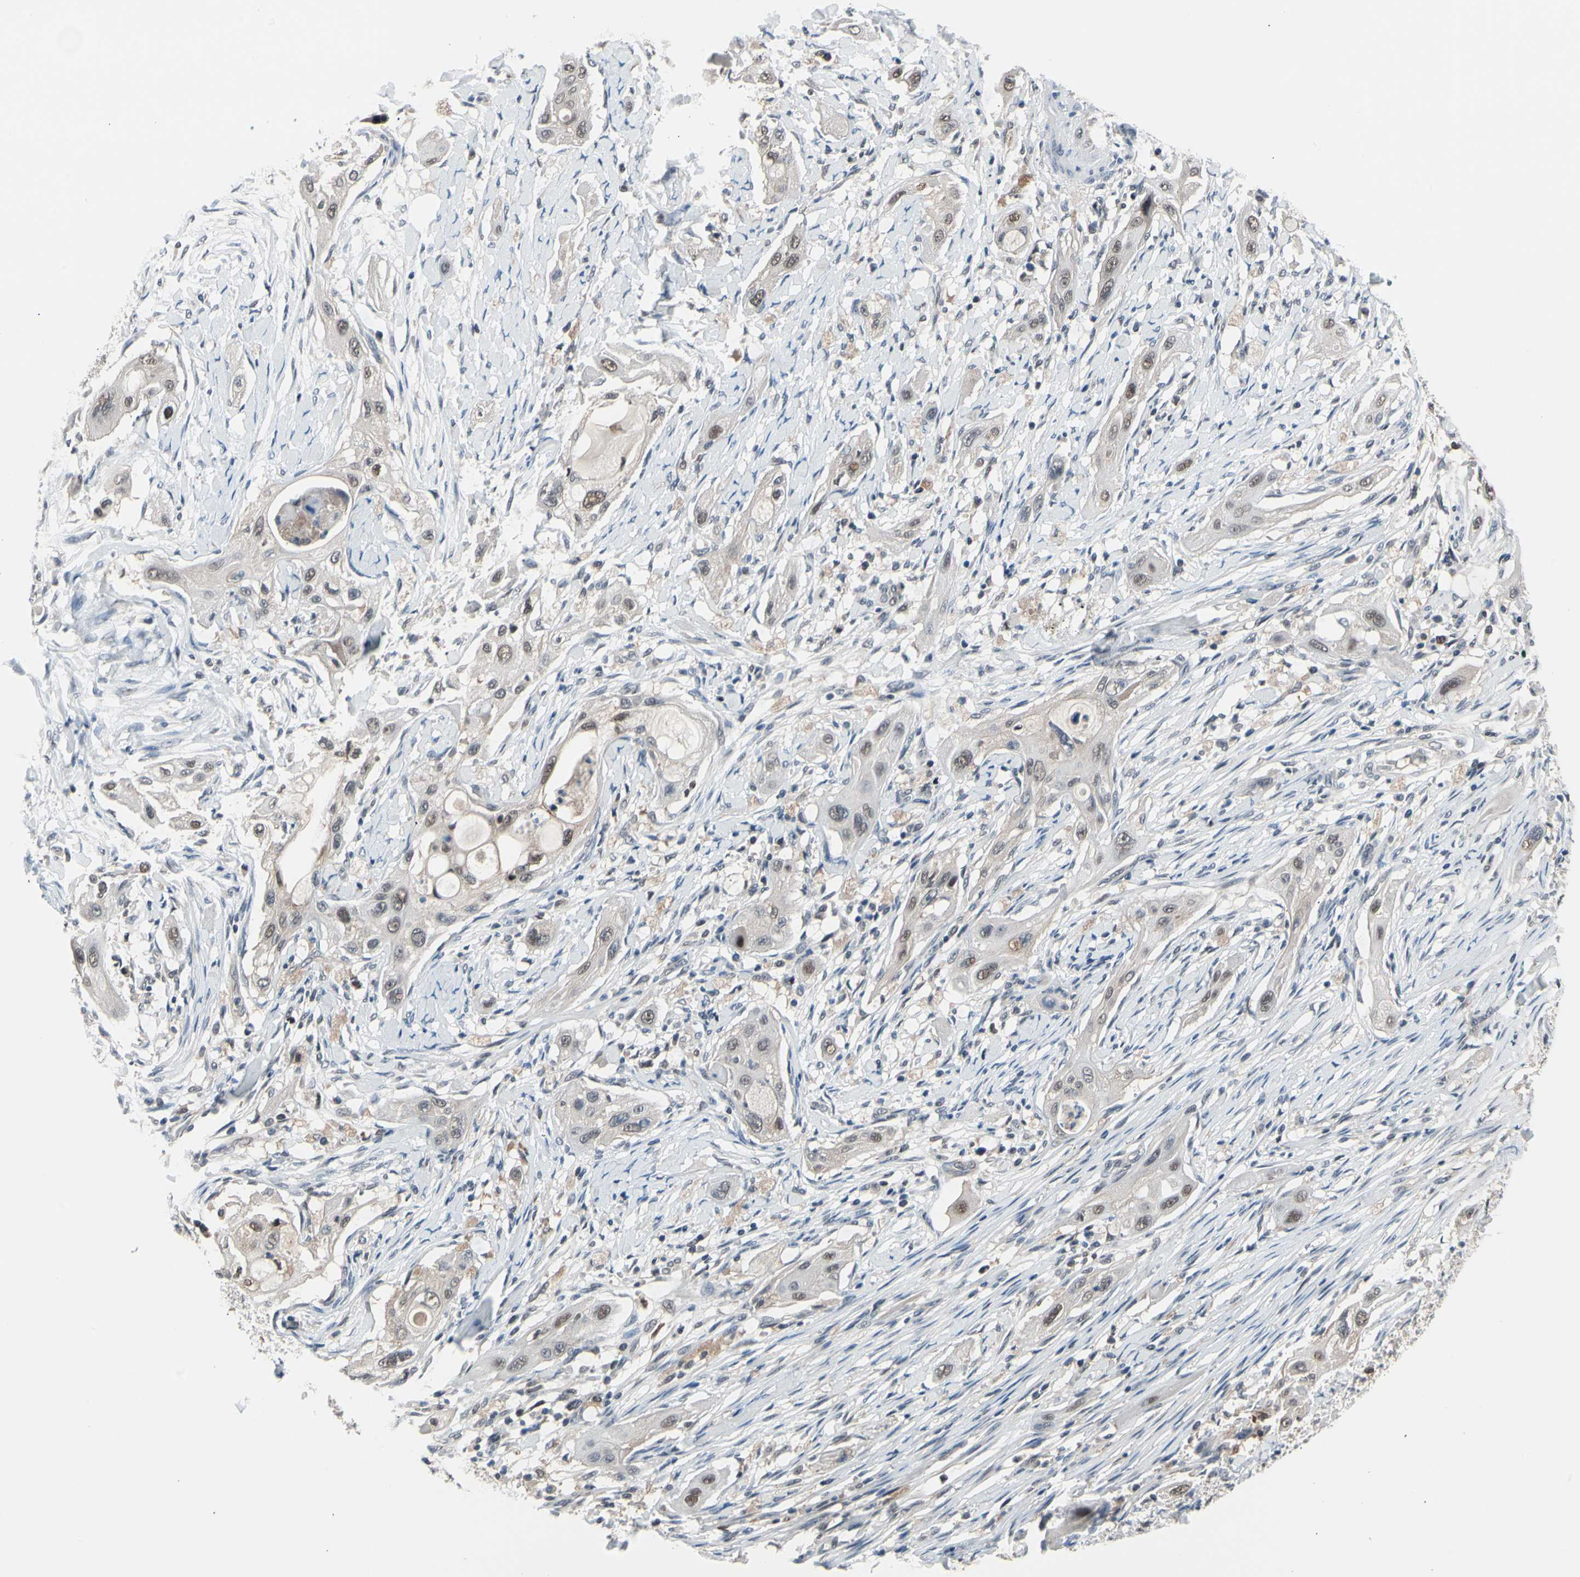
{"staining": {"intensity": "weak", "quantity": ">75%", "location": "cytoplasmic/membranous,nuclear"}, "tissue": "lung cancer", "cell_type": "Tumor cells", "image_type": "cancer", "snomed": [{"axis": "morphology", "description": "Squamous cell carcinoma, NOS"}, {"axis": "topography", "description": "Lung"}], "caption": "Immunohistochemical staining of human lung squamous cell carcinoma demonstrates weak cytoplasmic/membranous and nuclear protein positivity in about >75% of tumor cells. The staining was performed using DAB, with brown indicating positive protein expression. Nuclei are stained blue with hematoxylin.", "gene": "PSMA2", "patient": {"sex": "female", "age": 47}}